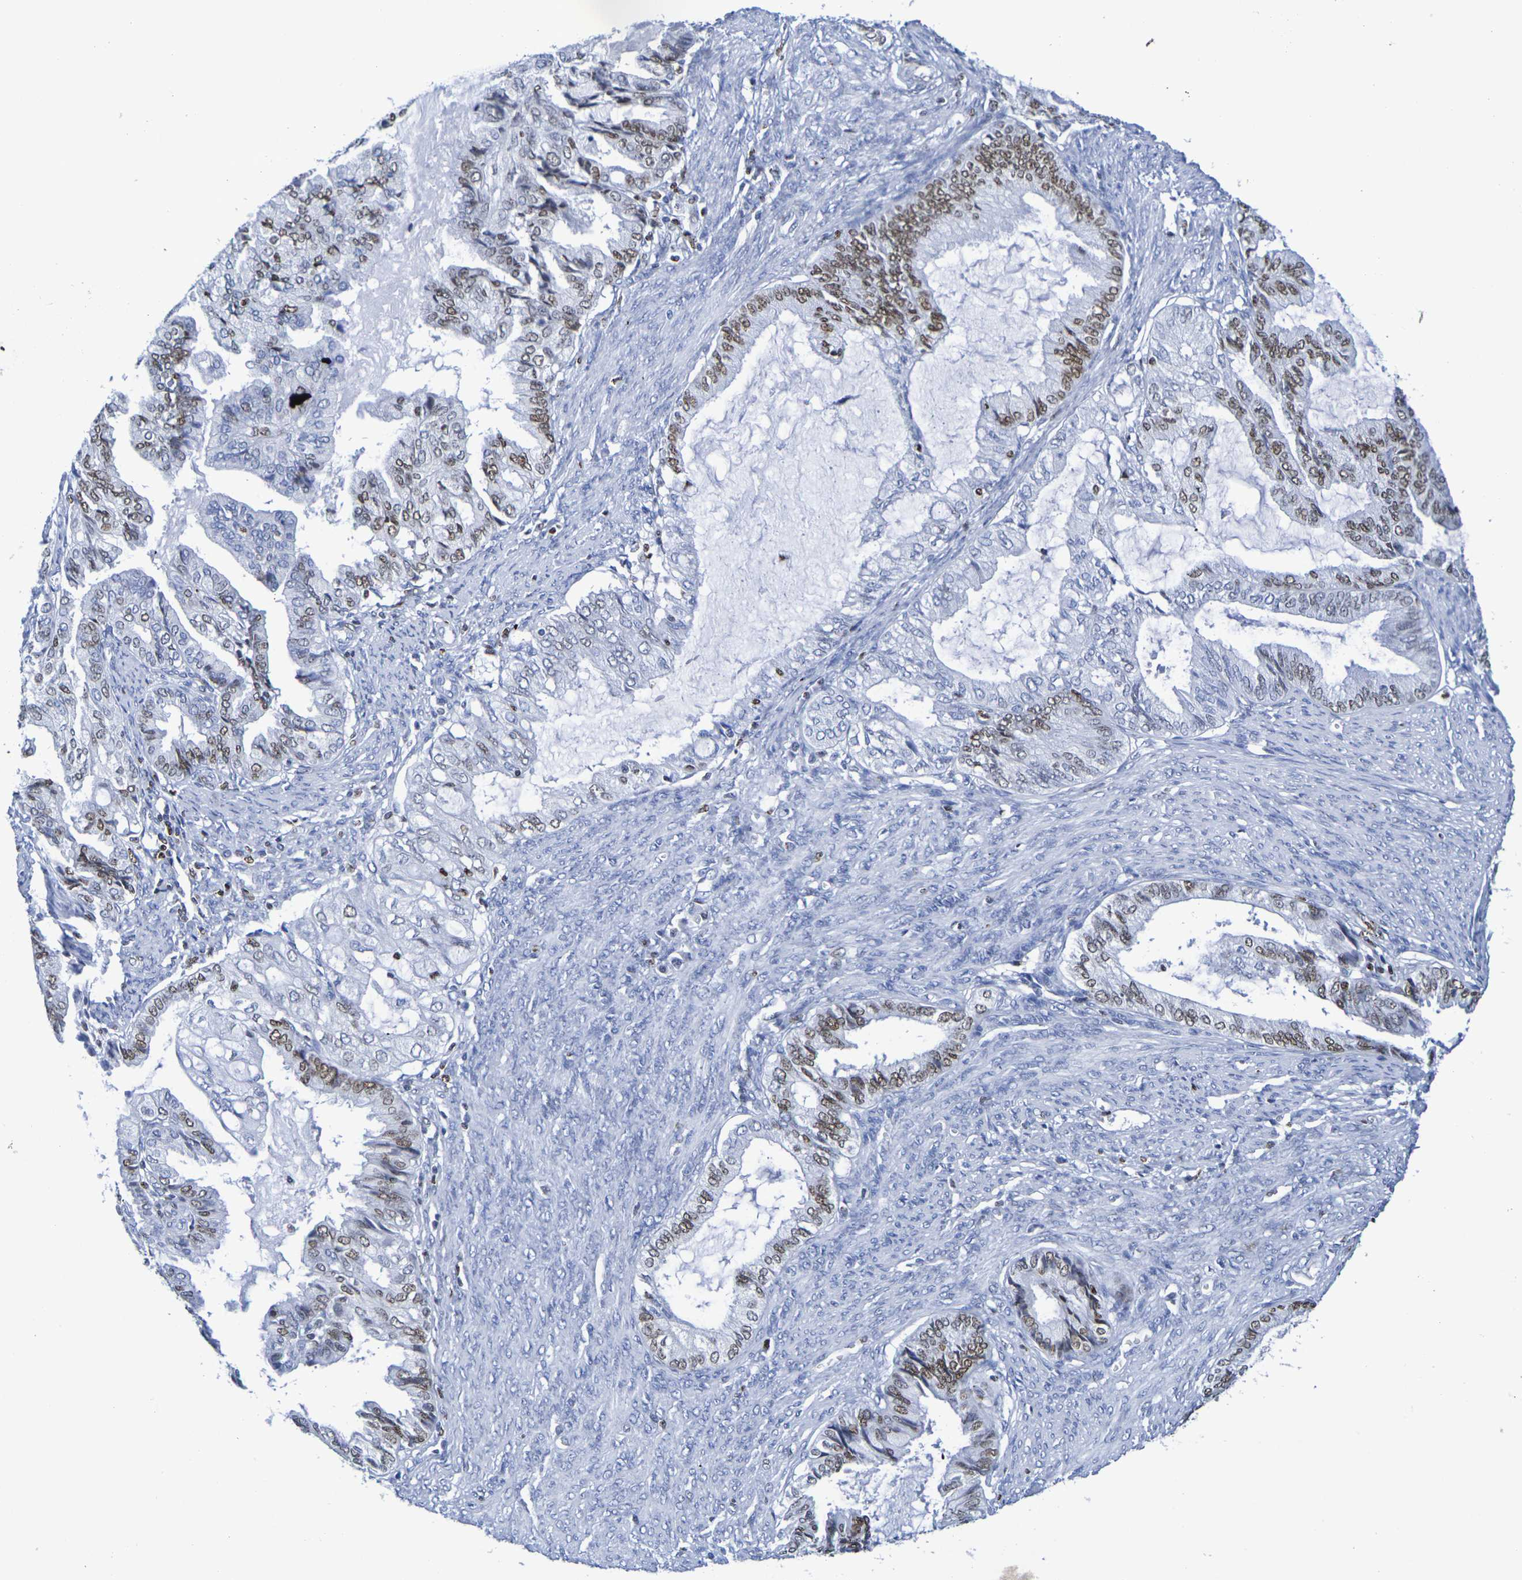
{"staining": {"intensity": "weak", "quantity": "25%-75%", "location": "nuclear"}, "tissue": "endometrial cancer", "cell_type": "Tumor cells", "image_type": "cancer", "snomed": [{"axis": "morphology", "description": "Adenocarcinoma, NOS"}, {"axis": "topography", "description": "Endometrium"}], "caption": "About 25%-75% of tumor cells in endometrial adenocarcinoma exhibit weak nuclear protein expression as visualized by brown immunohistochemical staining.", "gene": "H1-5", "patient": {"sex": "female", "age": 86}}